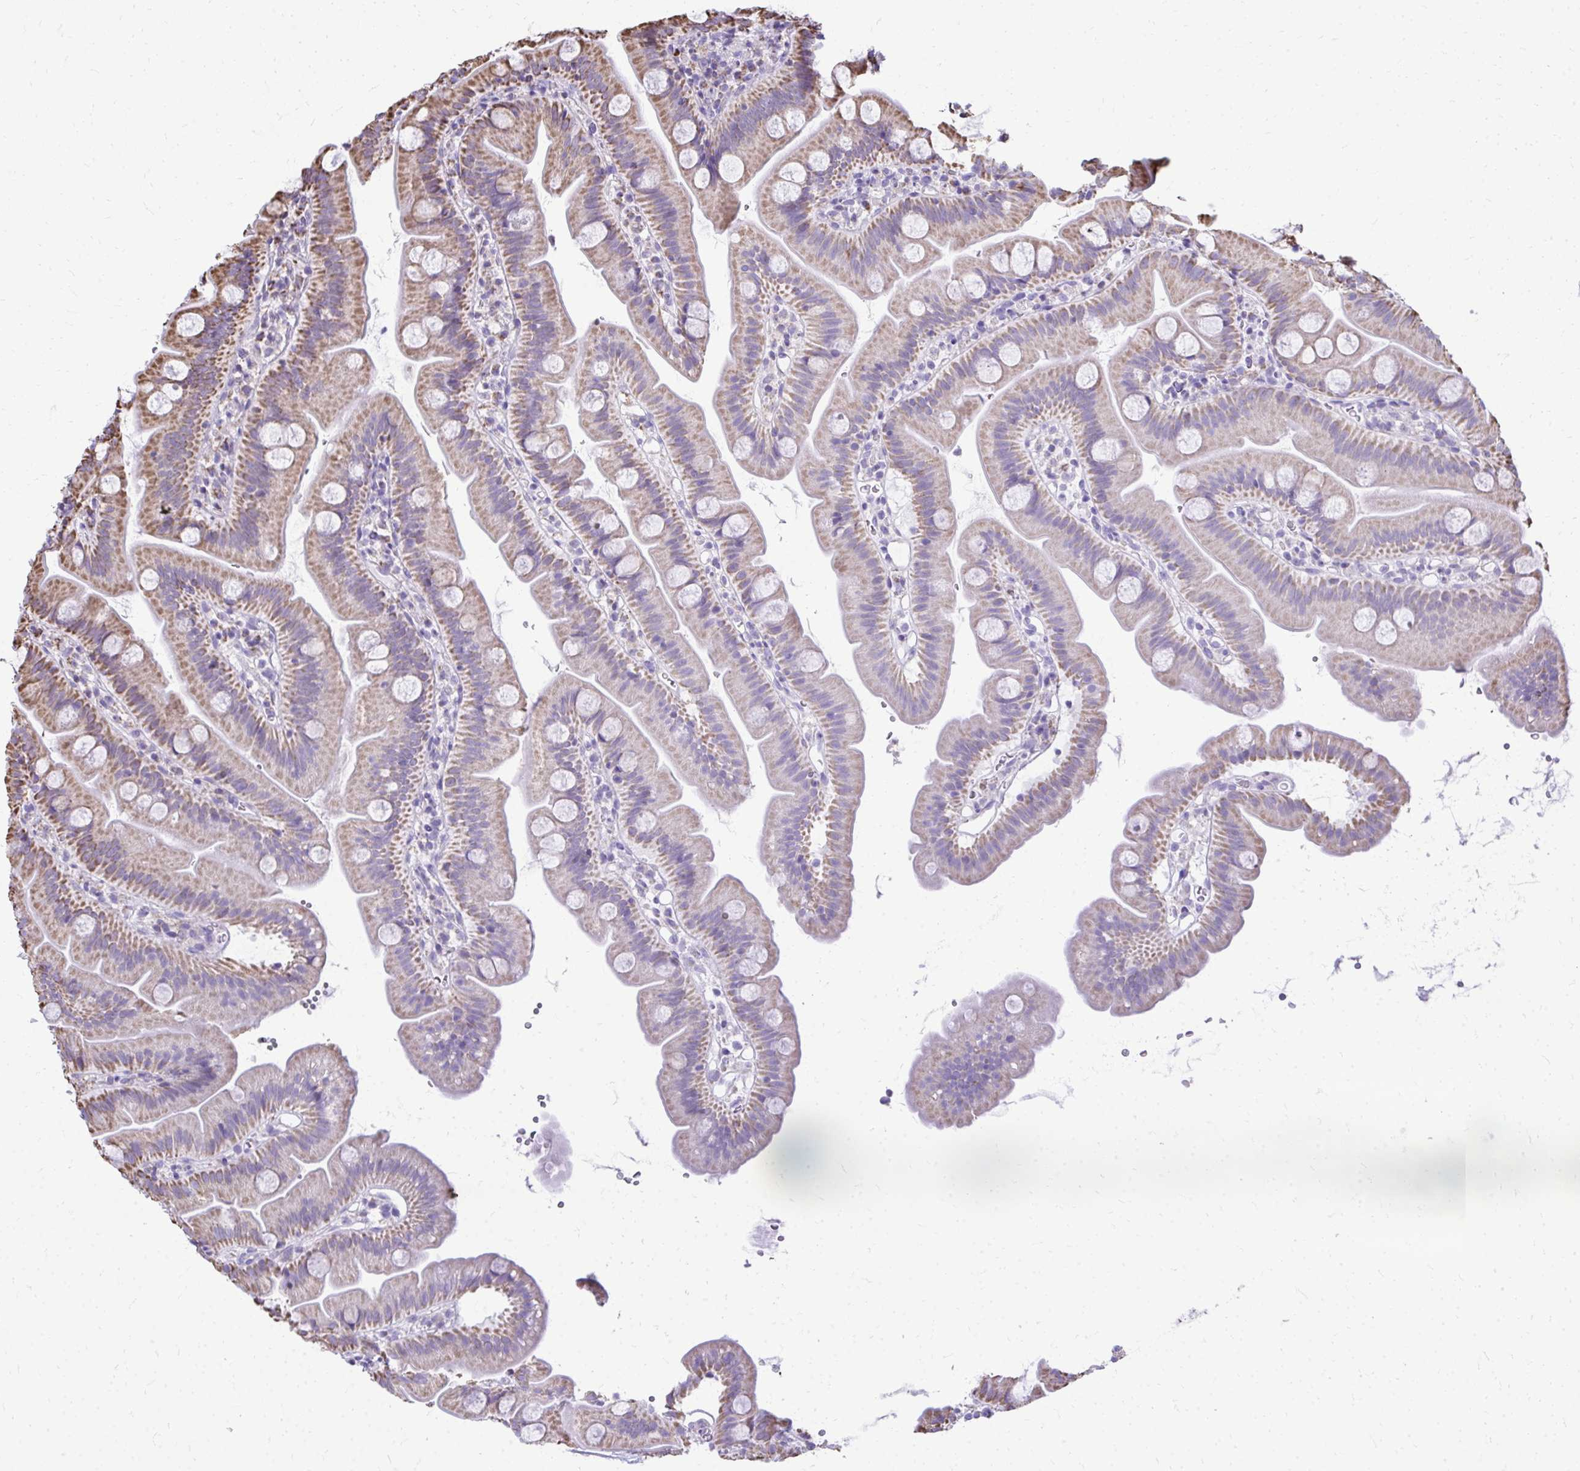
{"staining": {"intensity": "moderate", "quantity": "25%-75%", "location": "cytoplasmic/membranous"}, "tissue": "small intestine", "cell_type": "Glandular cells", "image_type": "normal", "snomed": [{"axis": "morphology", "description": "Normal tissue, NOS"}, {"axis": "topography", "description": "Small intestine"}], "caption": "A medium amount of moderate cytoplasmic/membranous staining is appreciated in about 25%-75% of glandular cells in normal small intestine.", "gene": "MPZL2", "patient": {"sex": "female", "age": 68}}